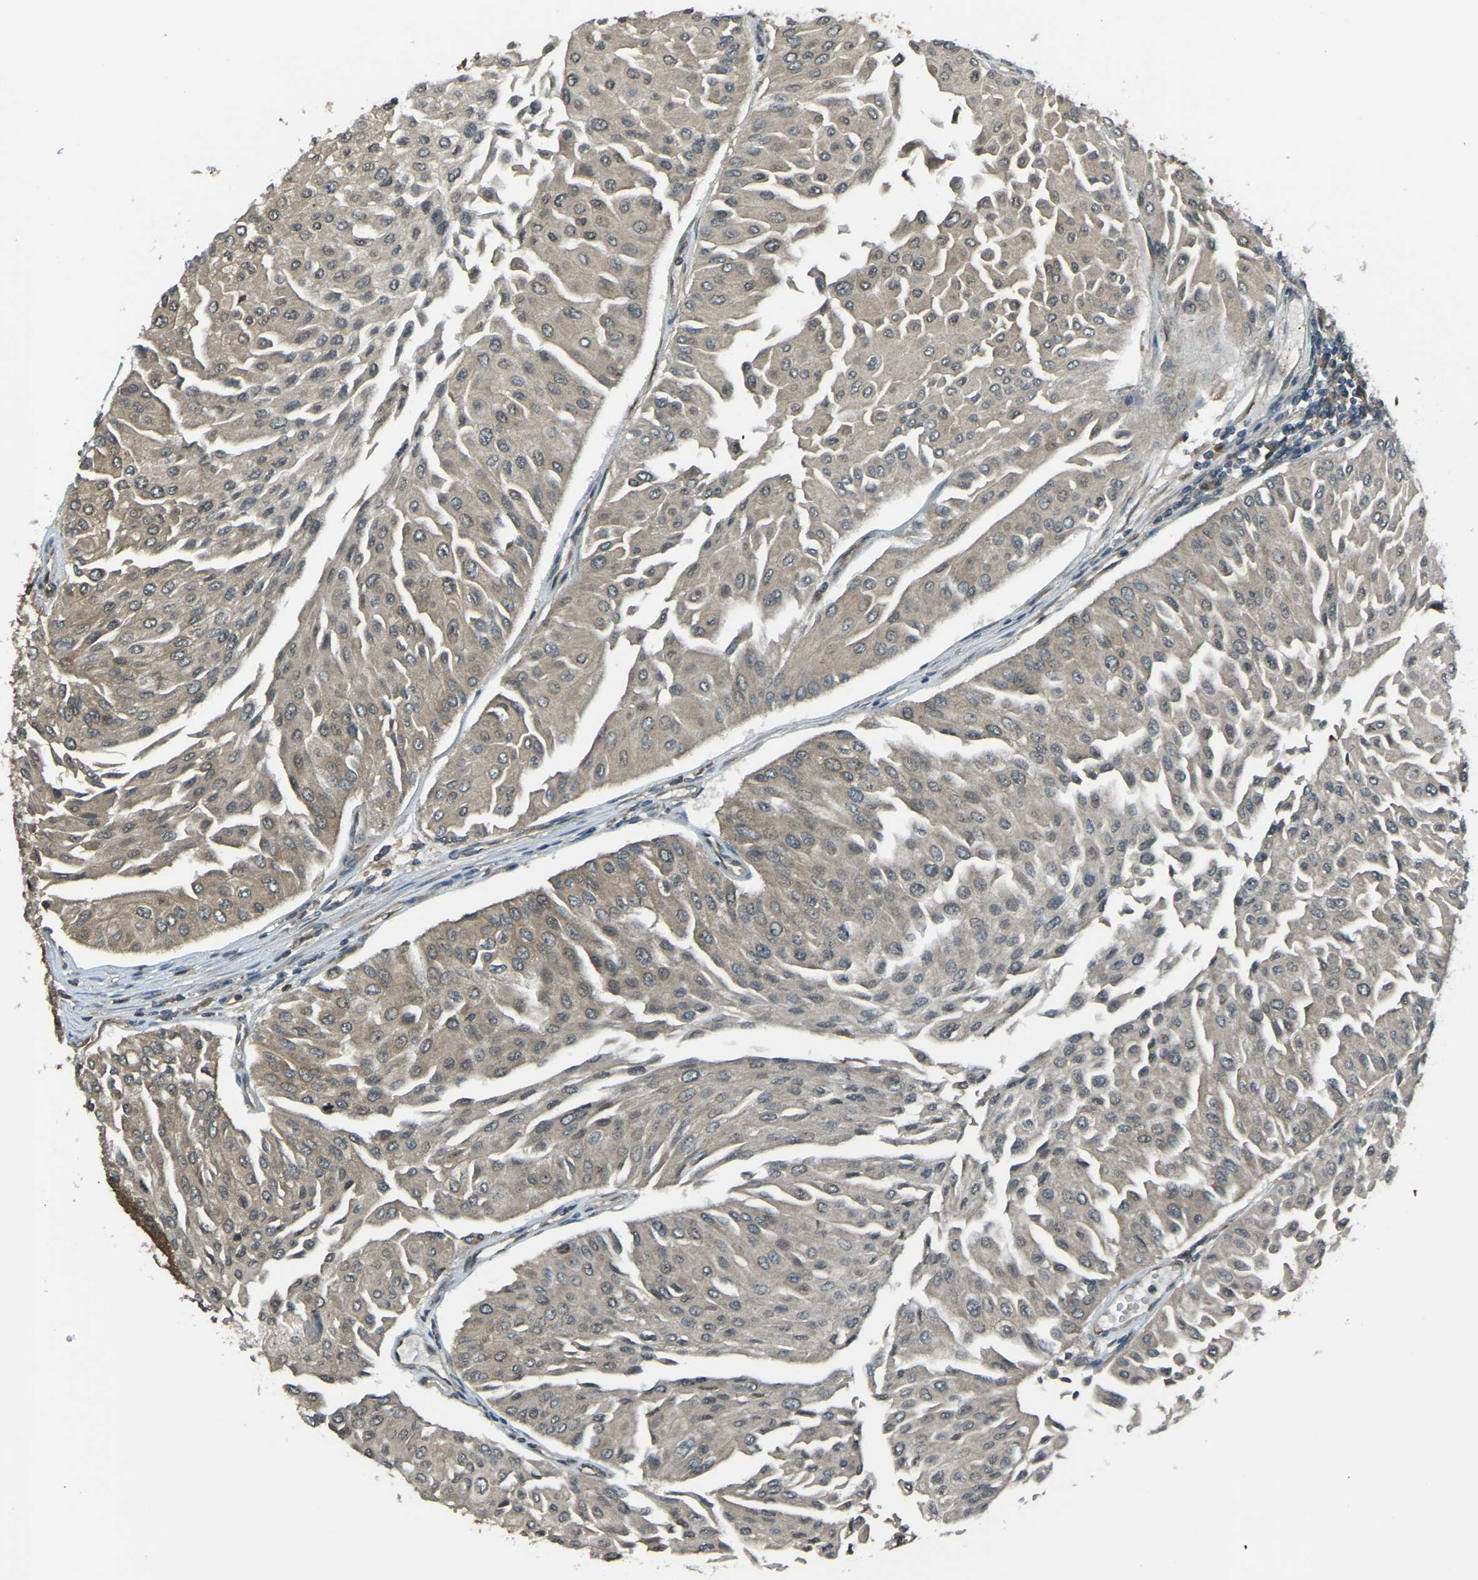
{"staining": {"intensity": "moderate", "quantity": ">75%", "location": "cytoplasmic/membranous"}, "tissue": "urothelial cancer", "cell_type": "Tumor cells", "image_type": "cancer", "snomed": [{"axis": "morphology", "description": "Urothelial carcinoma, Low grade"}, {"axis": "topography", "description": "Urinary bladder"}], "caption": "Low-grade urothelial carcinoma was stained to show a protein in brown. There is medium levels of moderate cytoplasmic/membranous expression in approximately >75% of tumor cells. The protein of interest is stained brown, and the nuclei are stained in blue (DAB (3,3'-diaminobenzidine) IHC with brightfield microscopy, high magnification).", "gene": "AIMP1", "patient": {"sex": "male", "age": 67}}